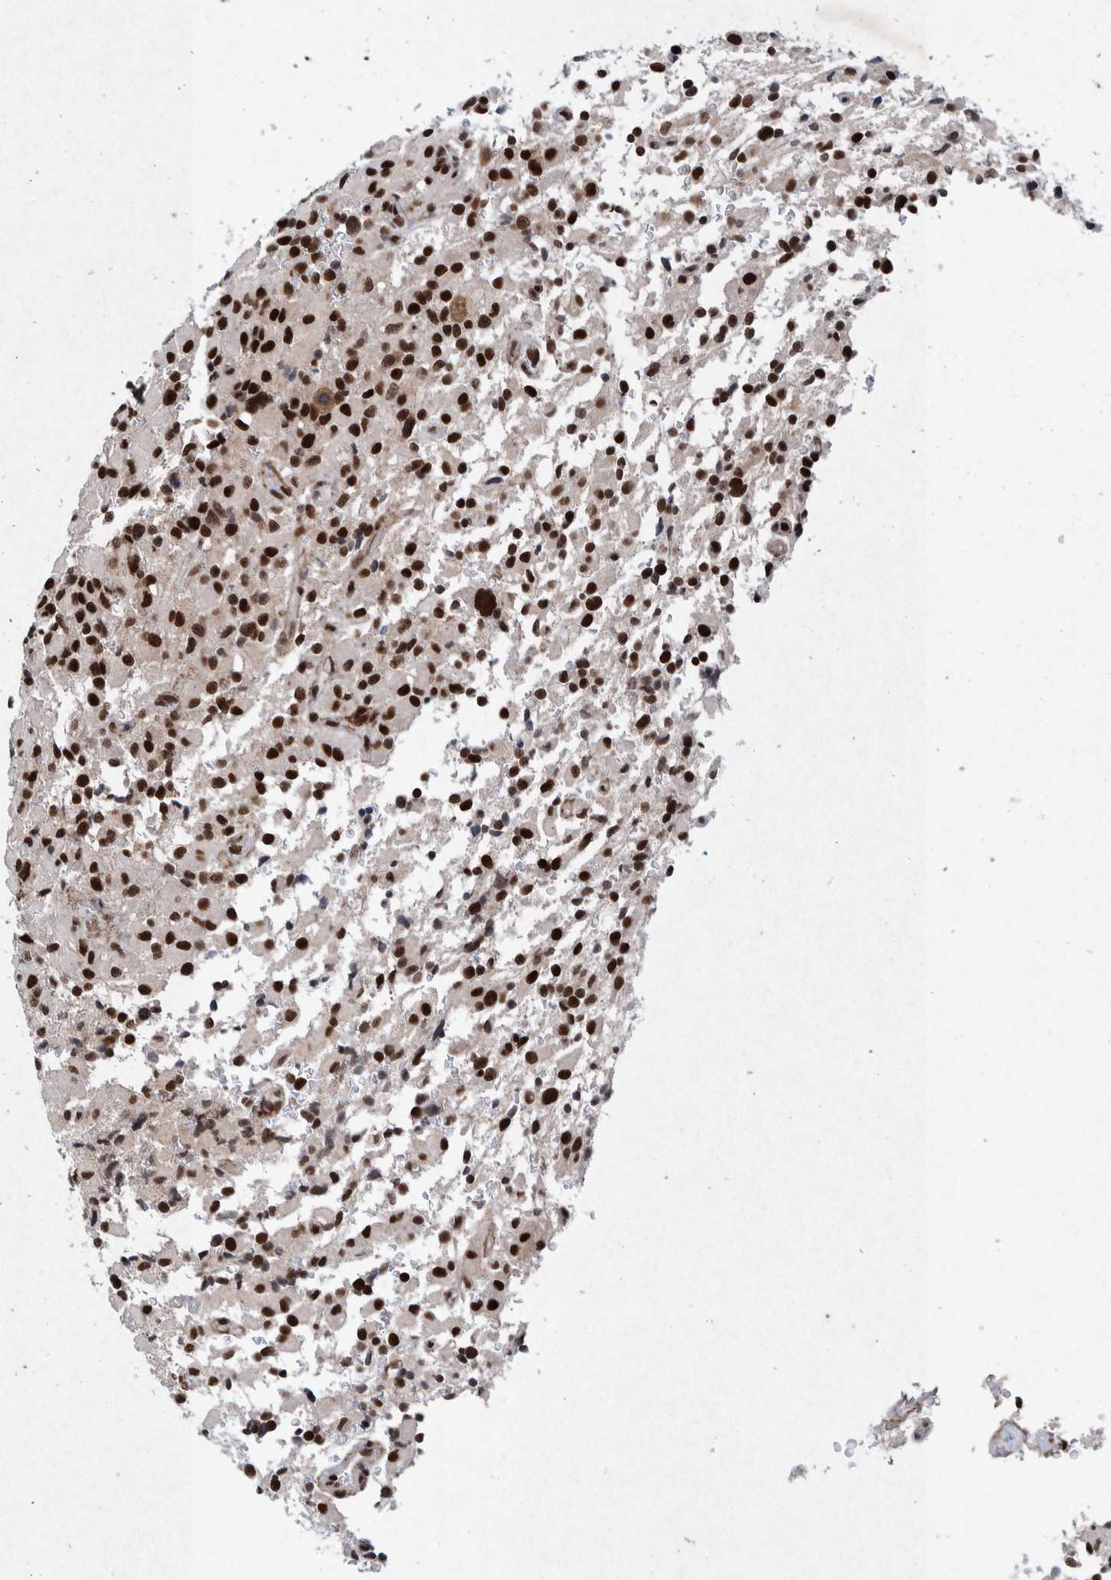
{"staining": {"intensity": "strong", "quantity": ">75%", "location": "nuclear"}, "tissue": "glioma", "cell_type": "Tumor cells", "image_type": "cancer", "snomed": [{"axis": "morphology", "description": "Glioma, malignant, High grade"}, {"axis": "topography", "description": "Brain"}], "caption": "Protein staining of malignant glioma (high-grade) tissue exhibits strong nuclear expression in approximately >75% of tumor cells.", "gene": "TAF10", "patient": {"sex": "male", "age": 71}}